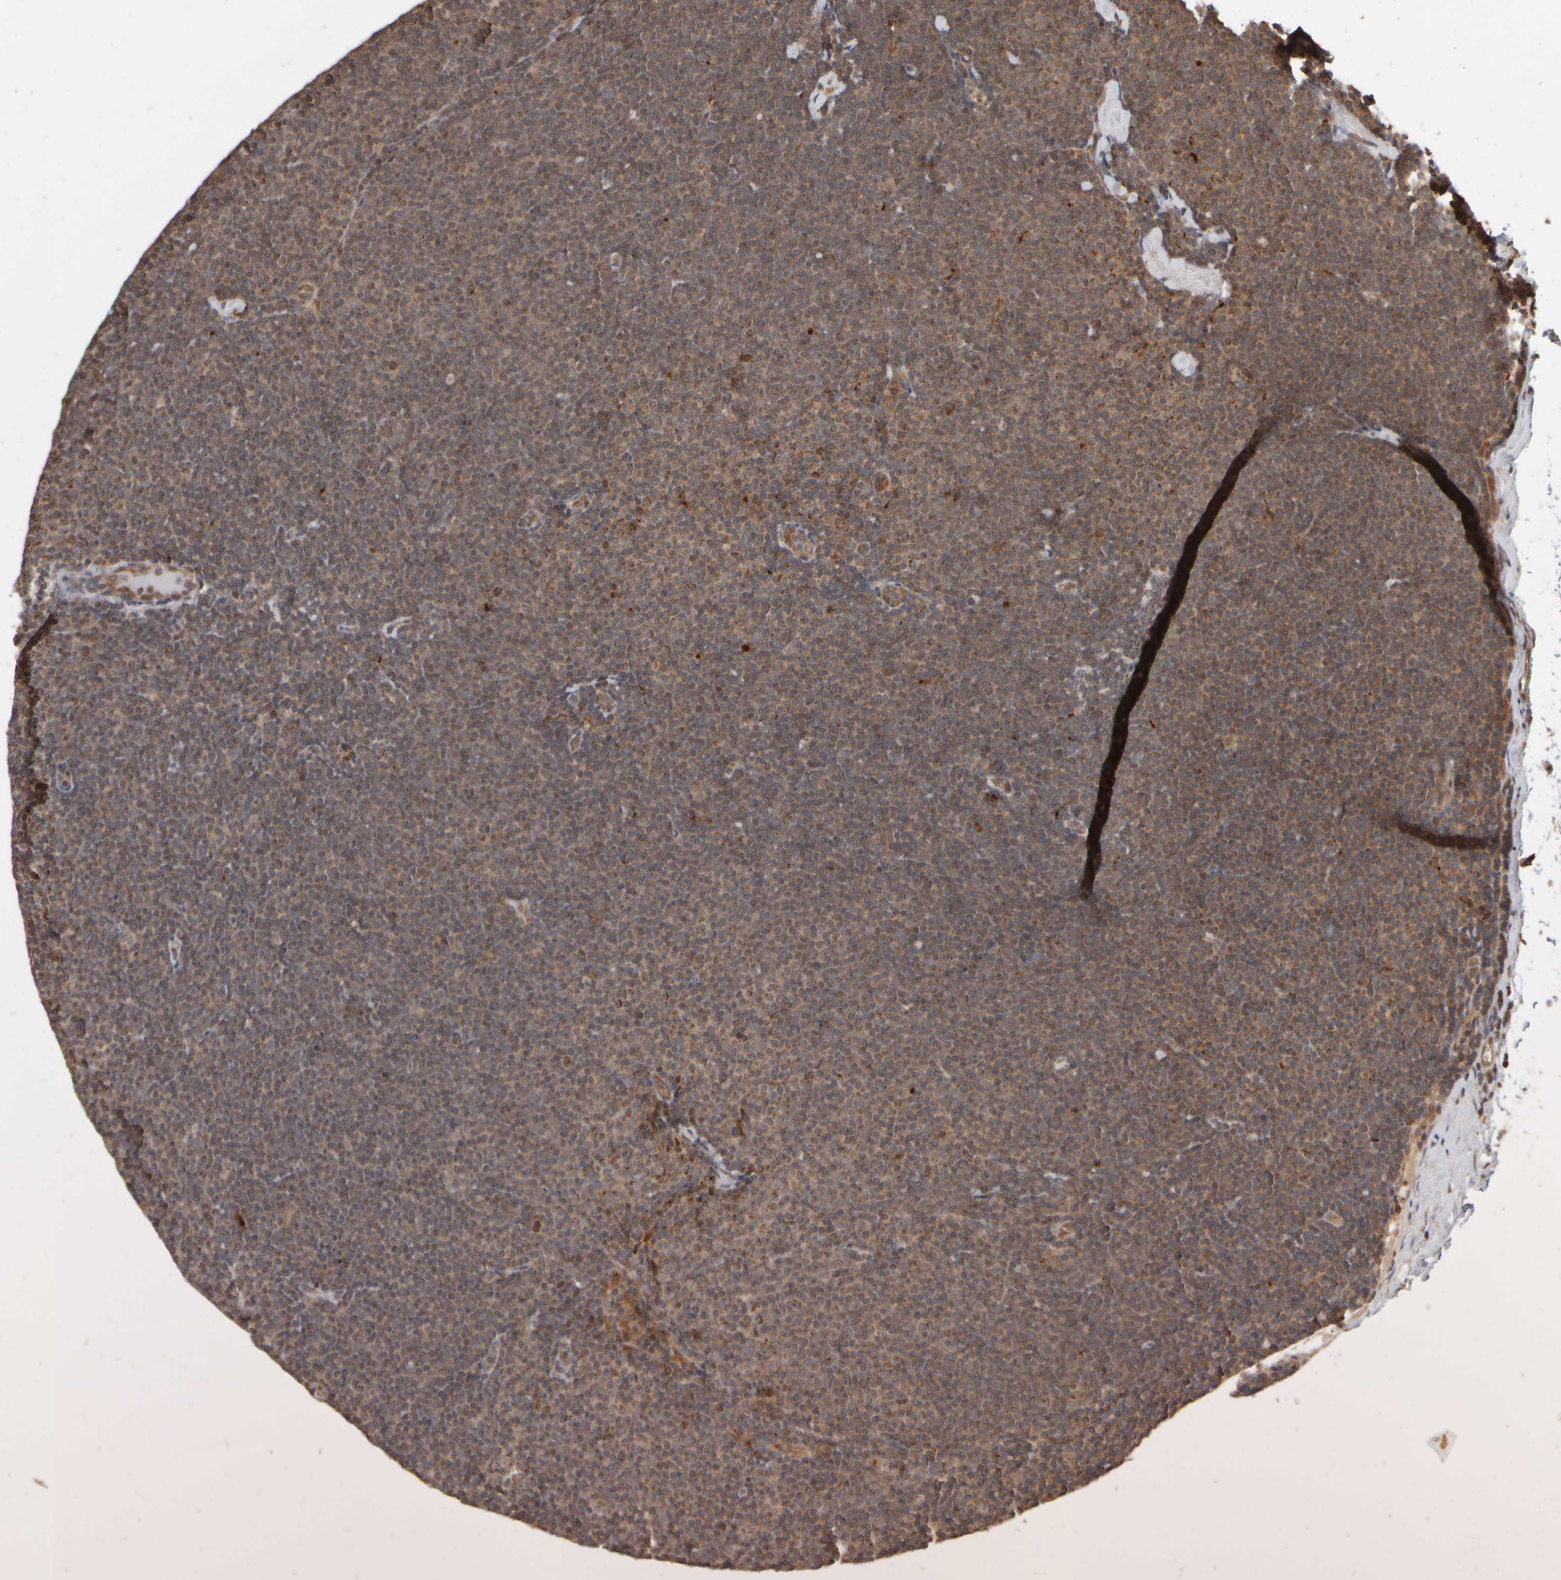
{"staining": {"intensity": "weak", "quantity": ">75%", "location": "cytoplasmic/membranous,nuclear"}, "tissue": "lymphoma", "cell_type": "Tumor cells", "image_type": "cancer", "snomed": [{"axis": "morphology", "description": "Malignant lymphoma, non-Hodgkin's type, Low grade"}, {"axis": "topography", "description": "Lymph node"}], "caption": "IHC of lymphoma exhibits low levels of weak cytoplasmic/membranous and nuclear expression in approximately >75% of tumor cells.", "gene": "ABHD11", "patient": {"sex": "female", "age": 53}}